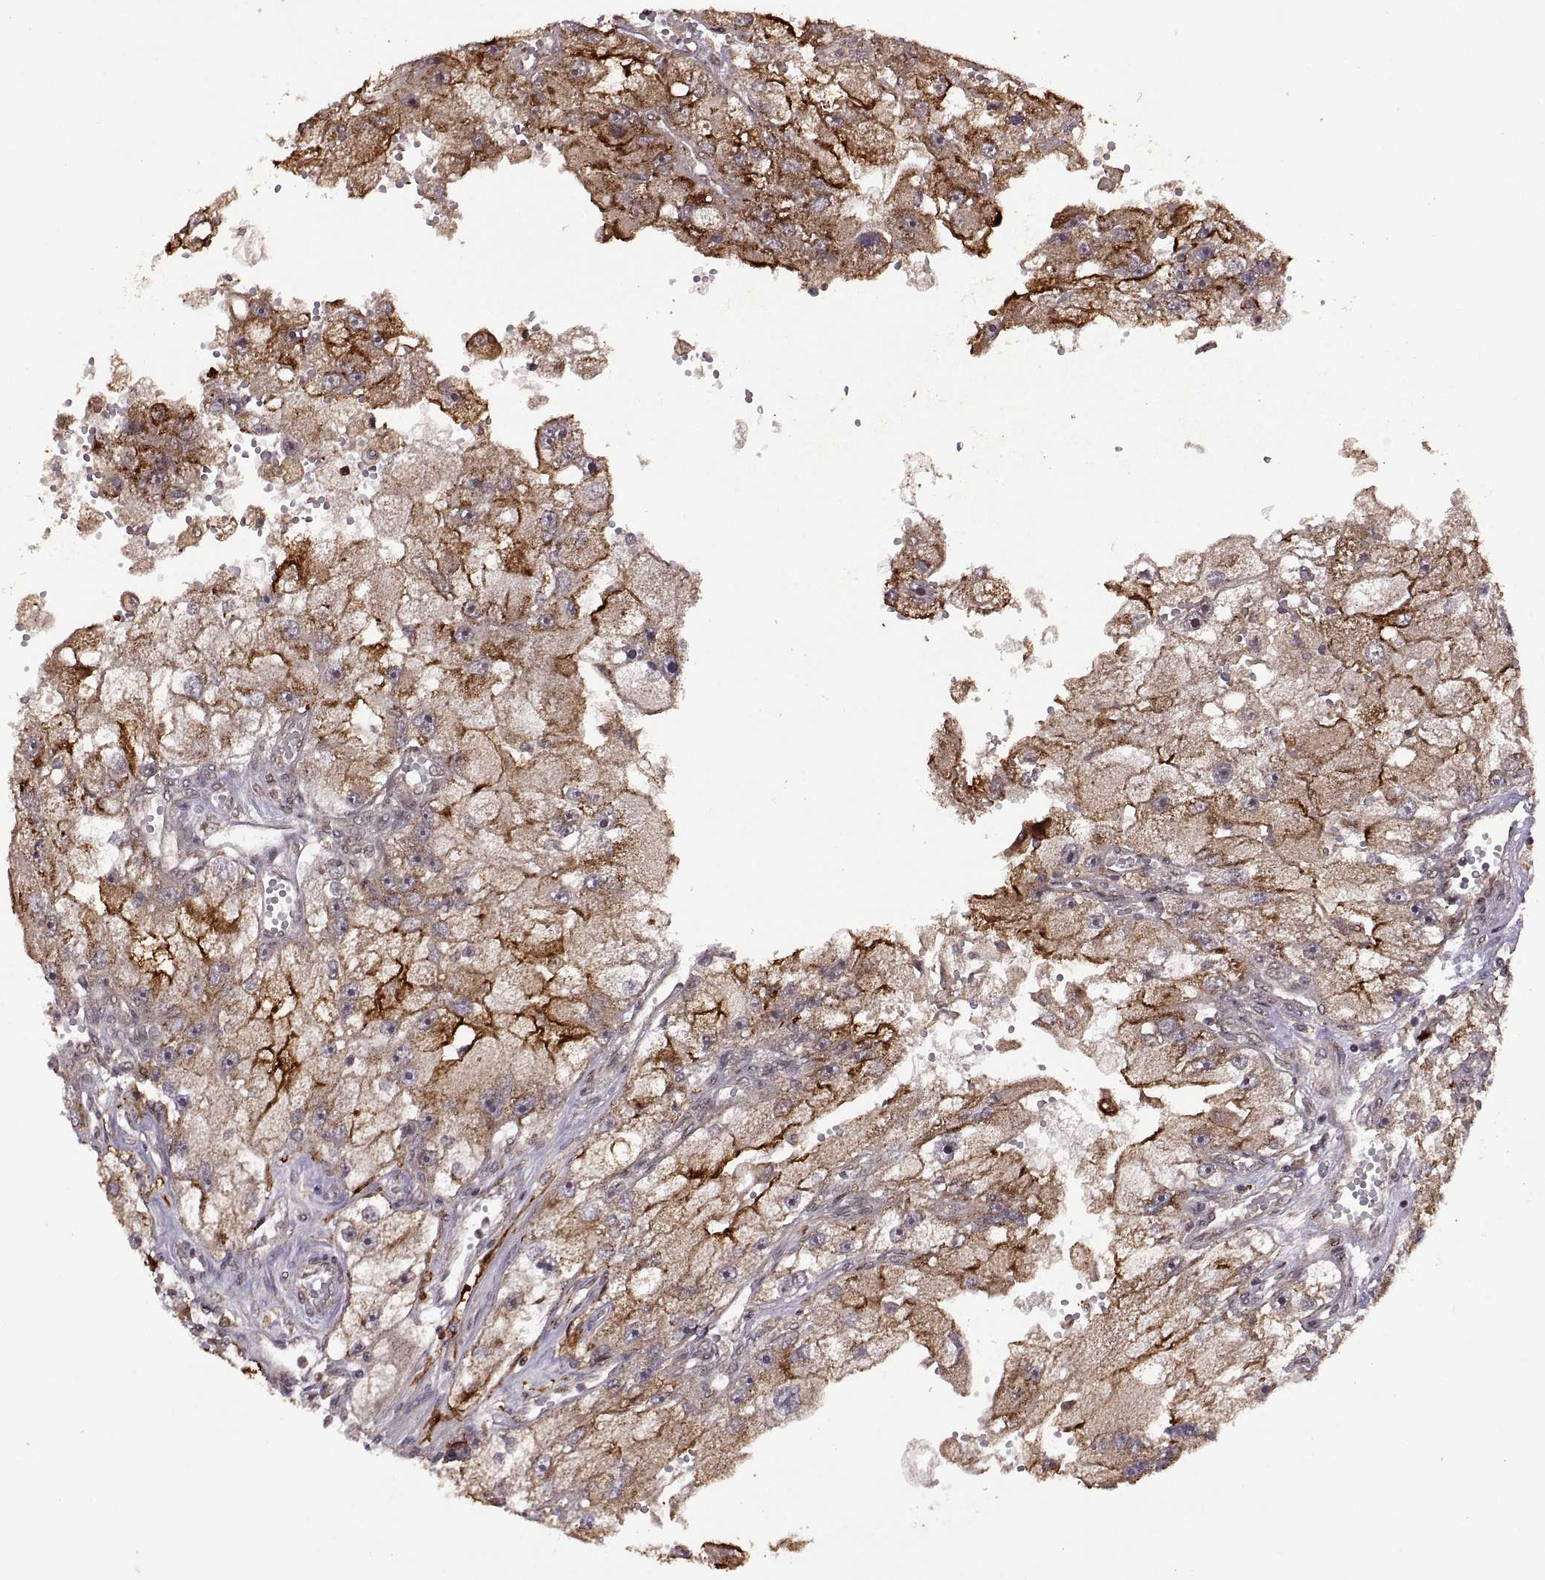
{"staining": {"intensity": "moderate", "quantity": ">75%", "location": "cytoplasmic/membranous"}, "tissue": "renal cancer", "cell_type": "Tumor cells", "image_type": "cancer", "snomed": [{"axis": "morphology", "description": "Adenocarcinoma, NOS"}, {"axis": "topography", "description": "Kidney"}], "caption": "Immunohistochemistry of renal cancer (adenocarcinoma) shows medium levels of moderate cytoplasmic/membranous expression in approximately >75% of tumor cells.", "gene": "PTOV1", "patient": {"sex": "male", "age": 63}}